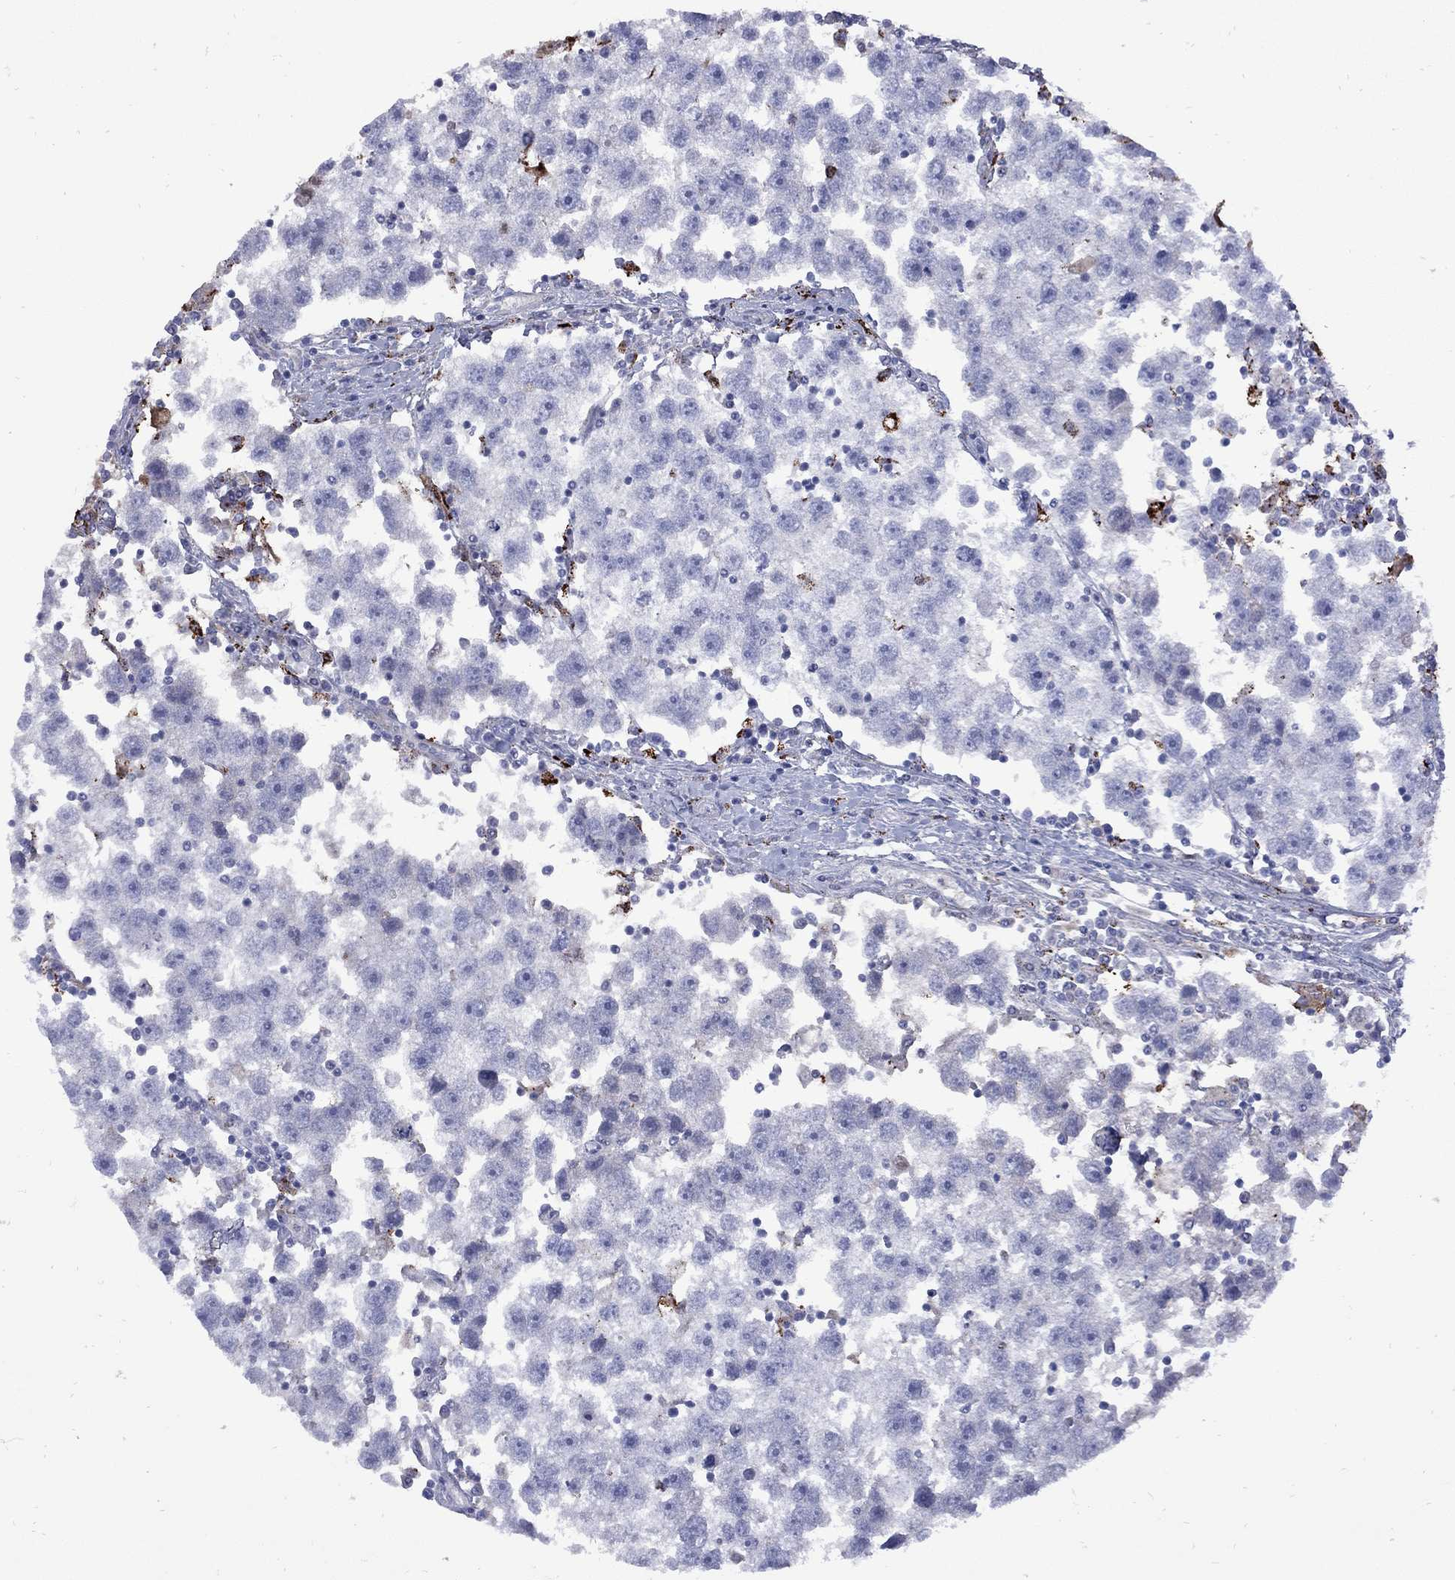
{"staining": {"intensity": "negative", "quantity": "none", "location": "none"}, "tissue": "testis cancer", "cell_type": "Tumor cells", "image_type": "cancer", "snomed": [{"axis": "morphology", "description": "Seminoma, NOS"}, {"axis": "topography", "description": "Testis"}], "caption": "Immunohistochemistry (IHC) photomicrograph of neoplastic tissue: human seminoma (testis) stained with DAB (3,3'-diaminobenzidine) displays no significant protein positivity in tumor cells.", "gene": "SESTD1", "patient": {"sex": "male", "age": 30}}